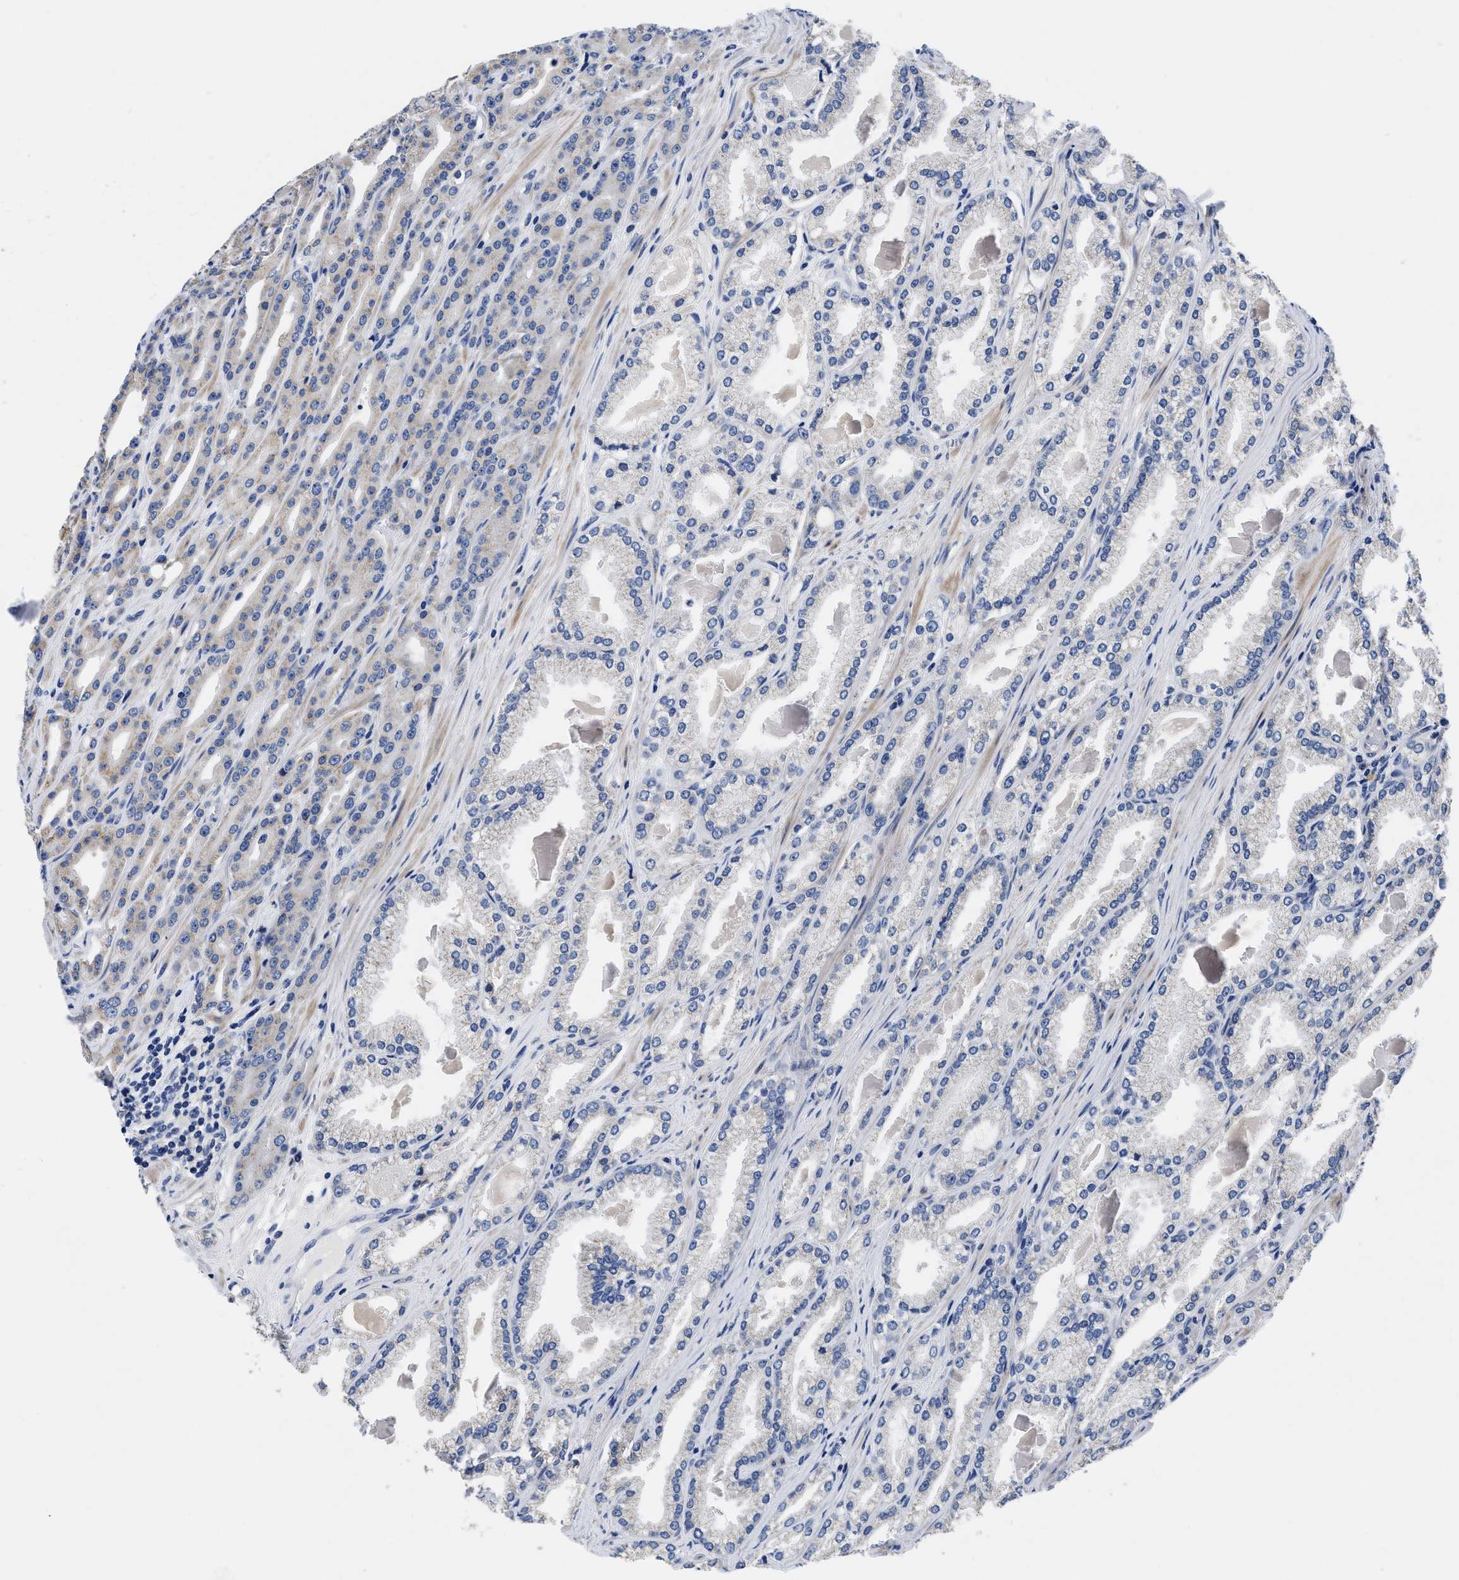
{"staining": {"intensity": "weak", "quantity": "<25%", "location": "cytoplasmic/membranous"}, "tissue": "prostate cancer", "cell_type": "Tumor cells", "image_type": "cancer", "snomed": [{"axis": "morphology", "description": "Adenocarcinoma, High grade"}, {"axis": "topography", "description": "Prostate"}], "caption": "This is a histopathology image of IHC staining of prostate high-grade adenocarcinoma, which shows no expression in tumor cells.", "gene": "SLC35F1", "patient": {"sex": "male", "age": 71}}